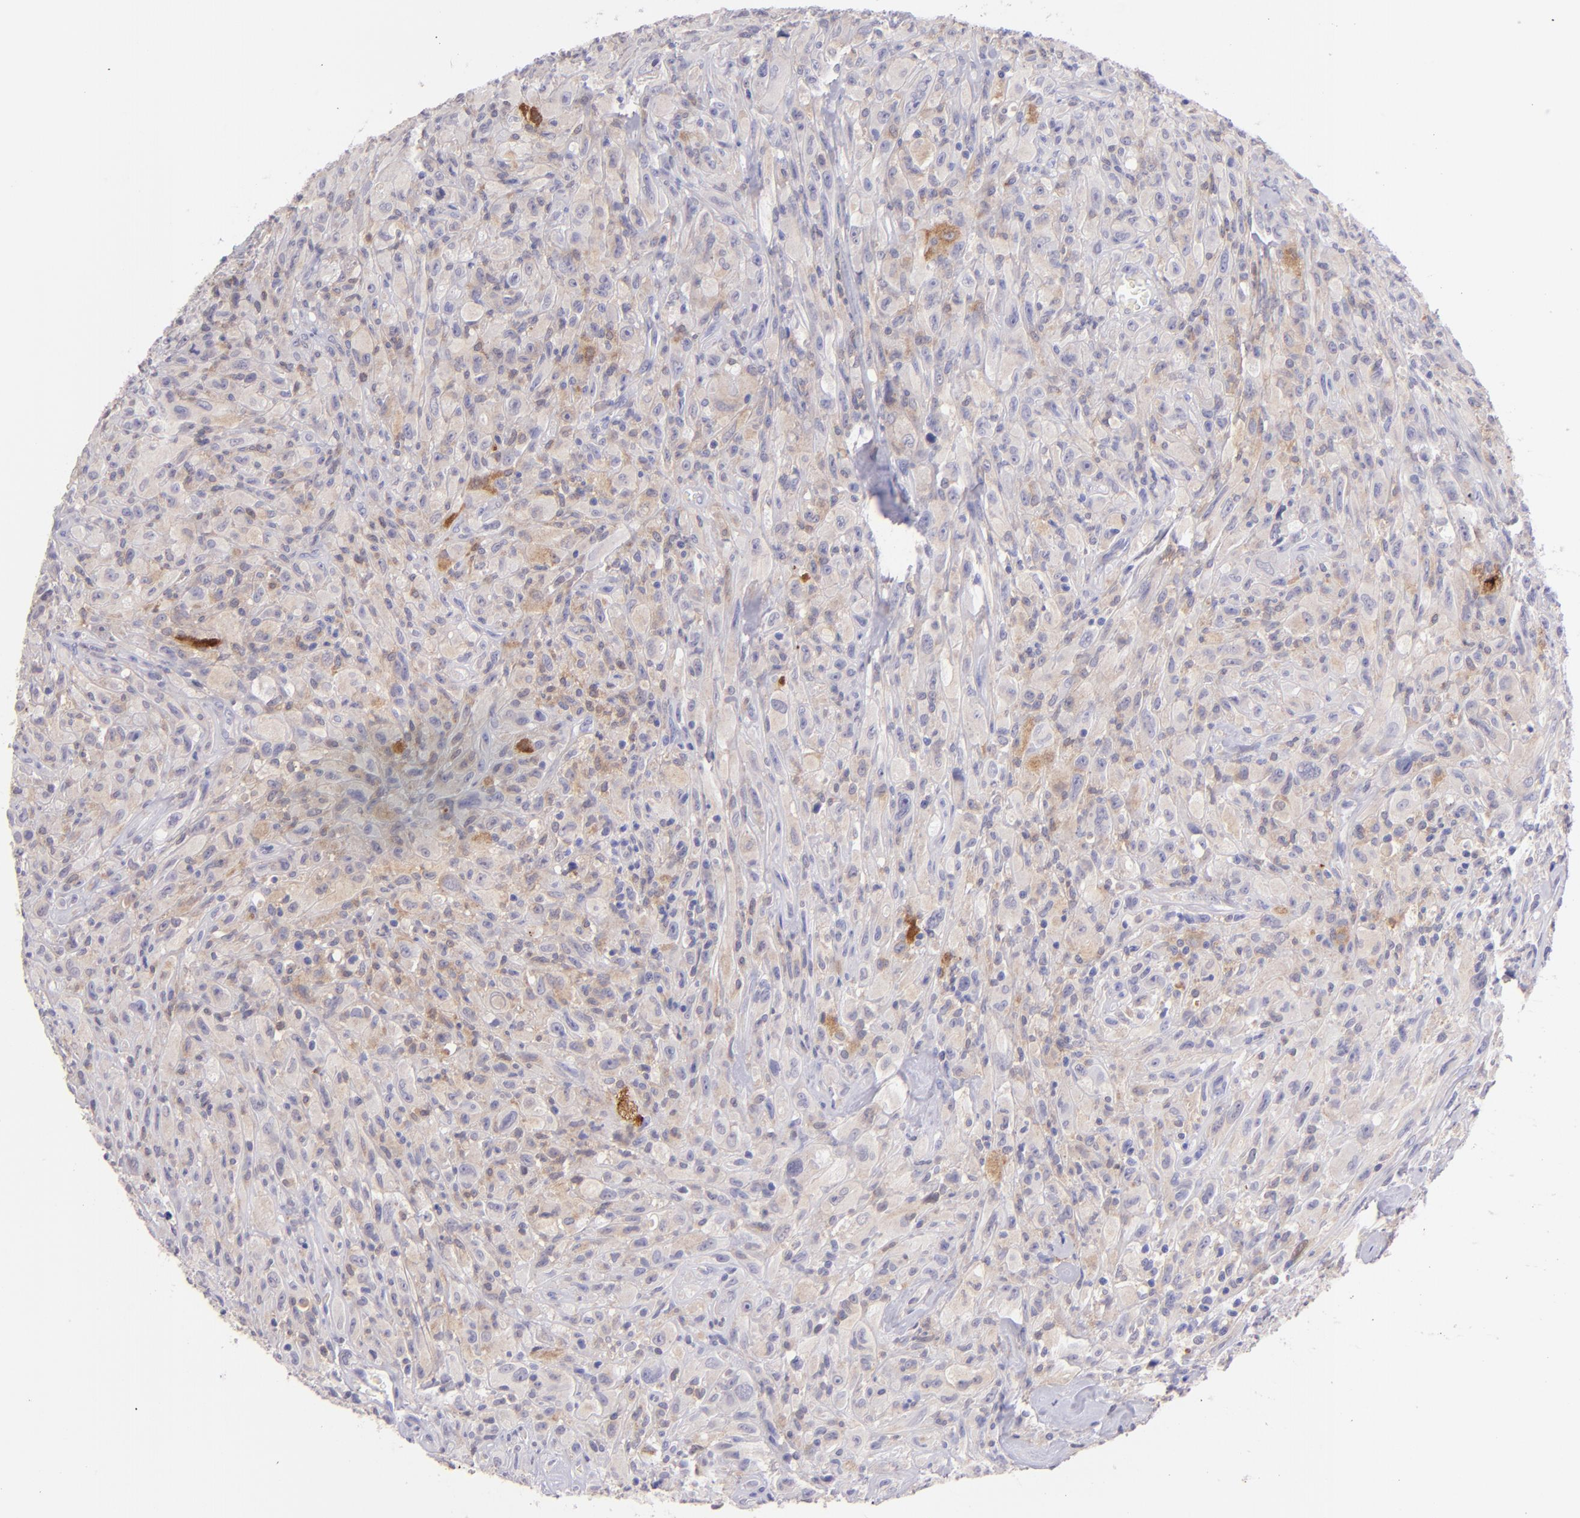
{"staining": {"intensity": "weak", "quantity": "25%-75%", "location": "cytoplasmic/membranous"}, "tissue": "glioma", "cell_type": "Tumor cells", "image_type": "cancer", "snomed": [{"axis": "morphology", "description": "Glioma, malignant, High grade"}, {"axis": "topography", "description": "Brain"}], "caption": "A brown stain labels weak cytoplasmic/membranous positivity of a protein in glioma tumor cells.", "gene": "SH2D4A", "patient": {"sex": "male", "age": 48}}